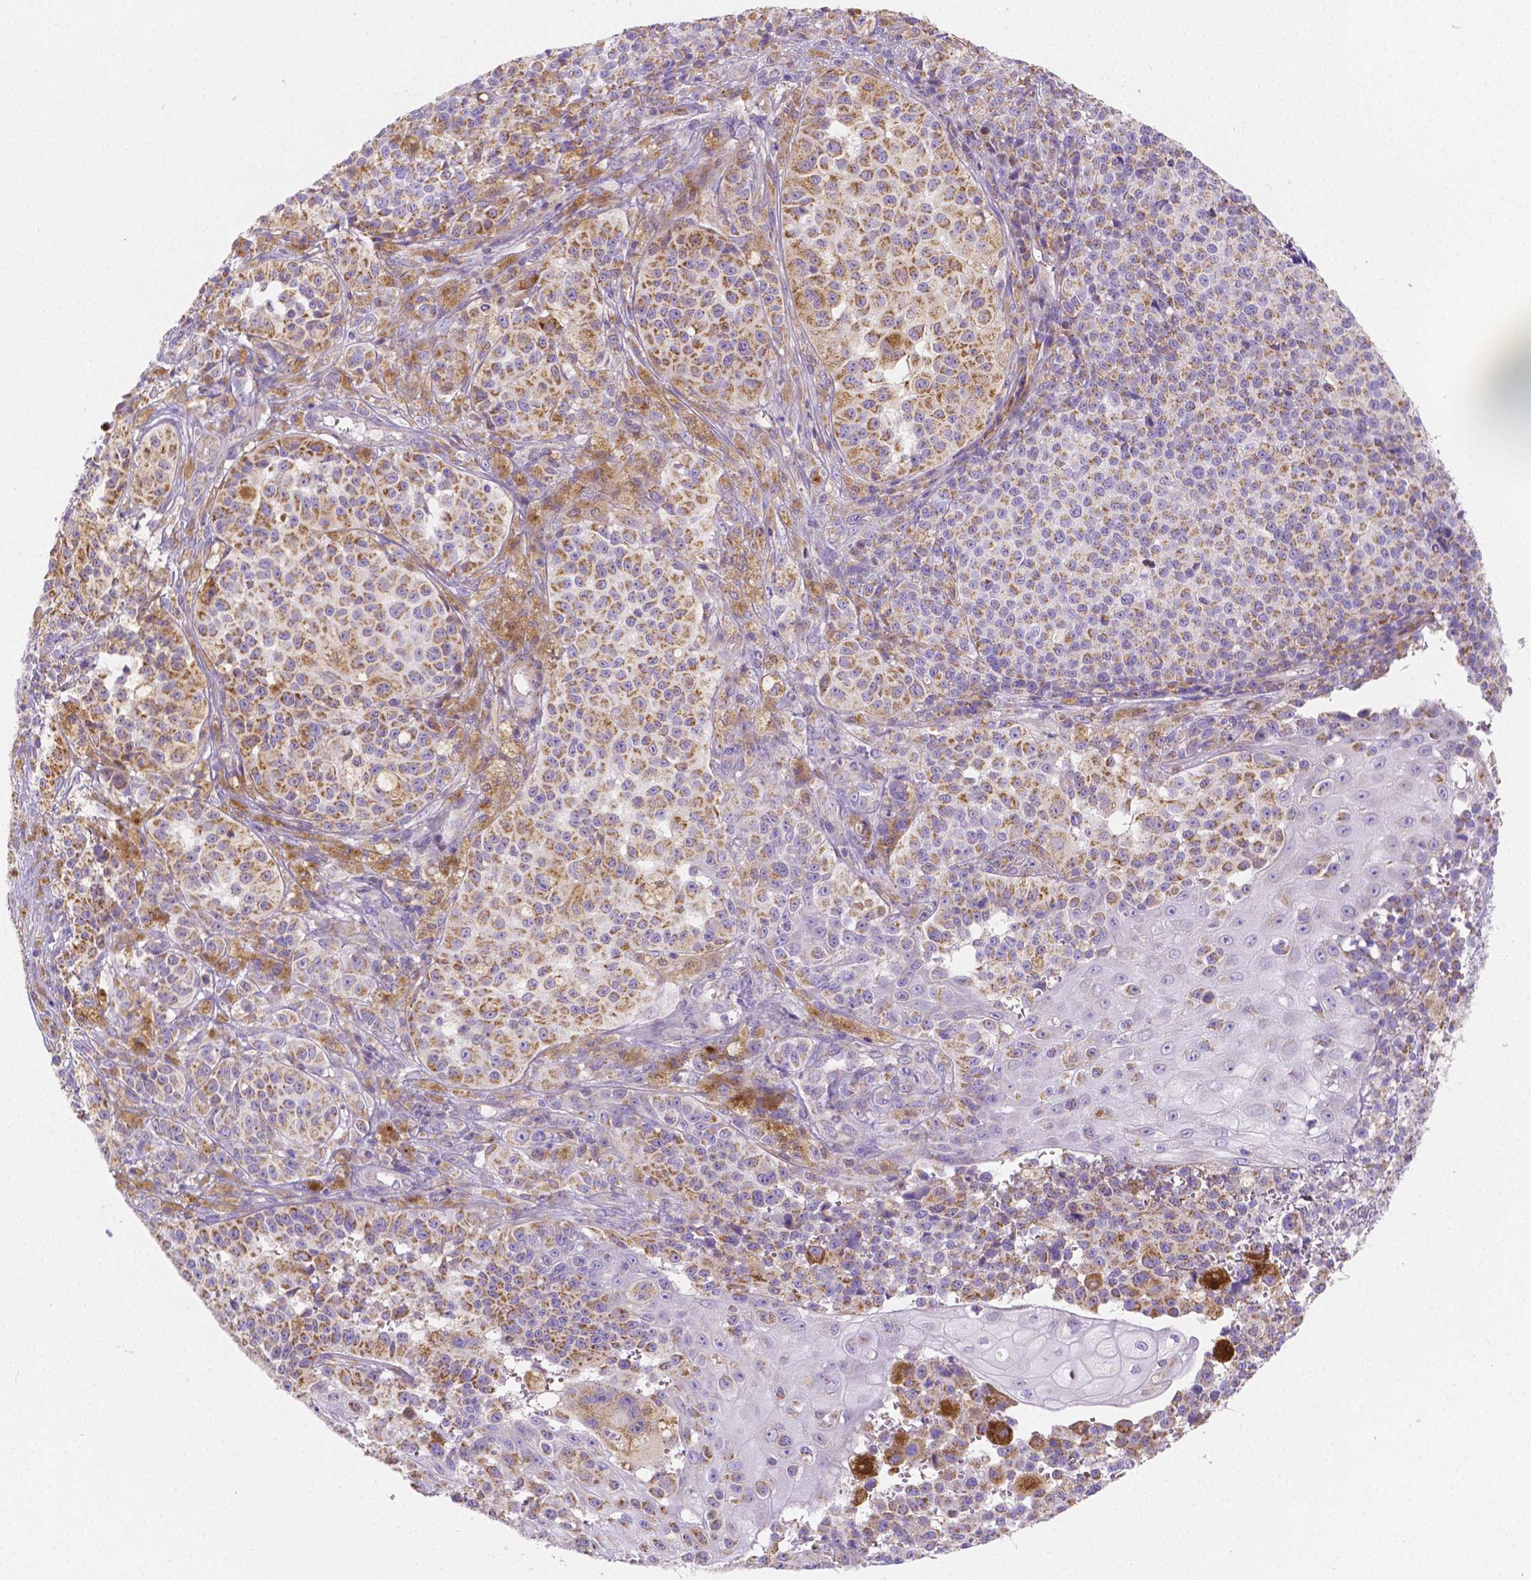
{"staining": {"intensity": "moderate", "quantity": ">75%", "location": "cytoplasmic/membranous"}, "tissue": "melanoma", "cell_type": "Tumor cells", "image_type": "cancer", "snomed": [{"axis": "morphology", "description": "Malignant melanoma, NOS"}, {"axis": "topography", "description": "Skin"}], "caption": "A brown stain highlights moderate cytoplasmic/membranous positivity of a protein in human melanoma tumor cells.", "gene": "SGTB", "patient": {"sex": "female", "age": 58}}